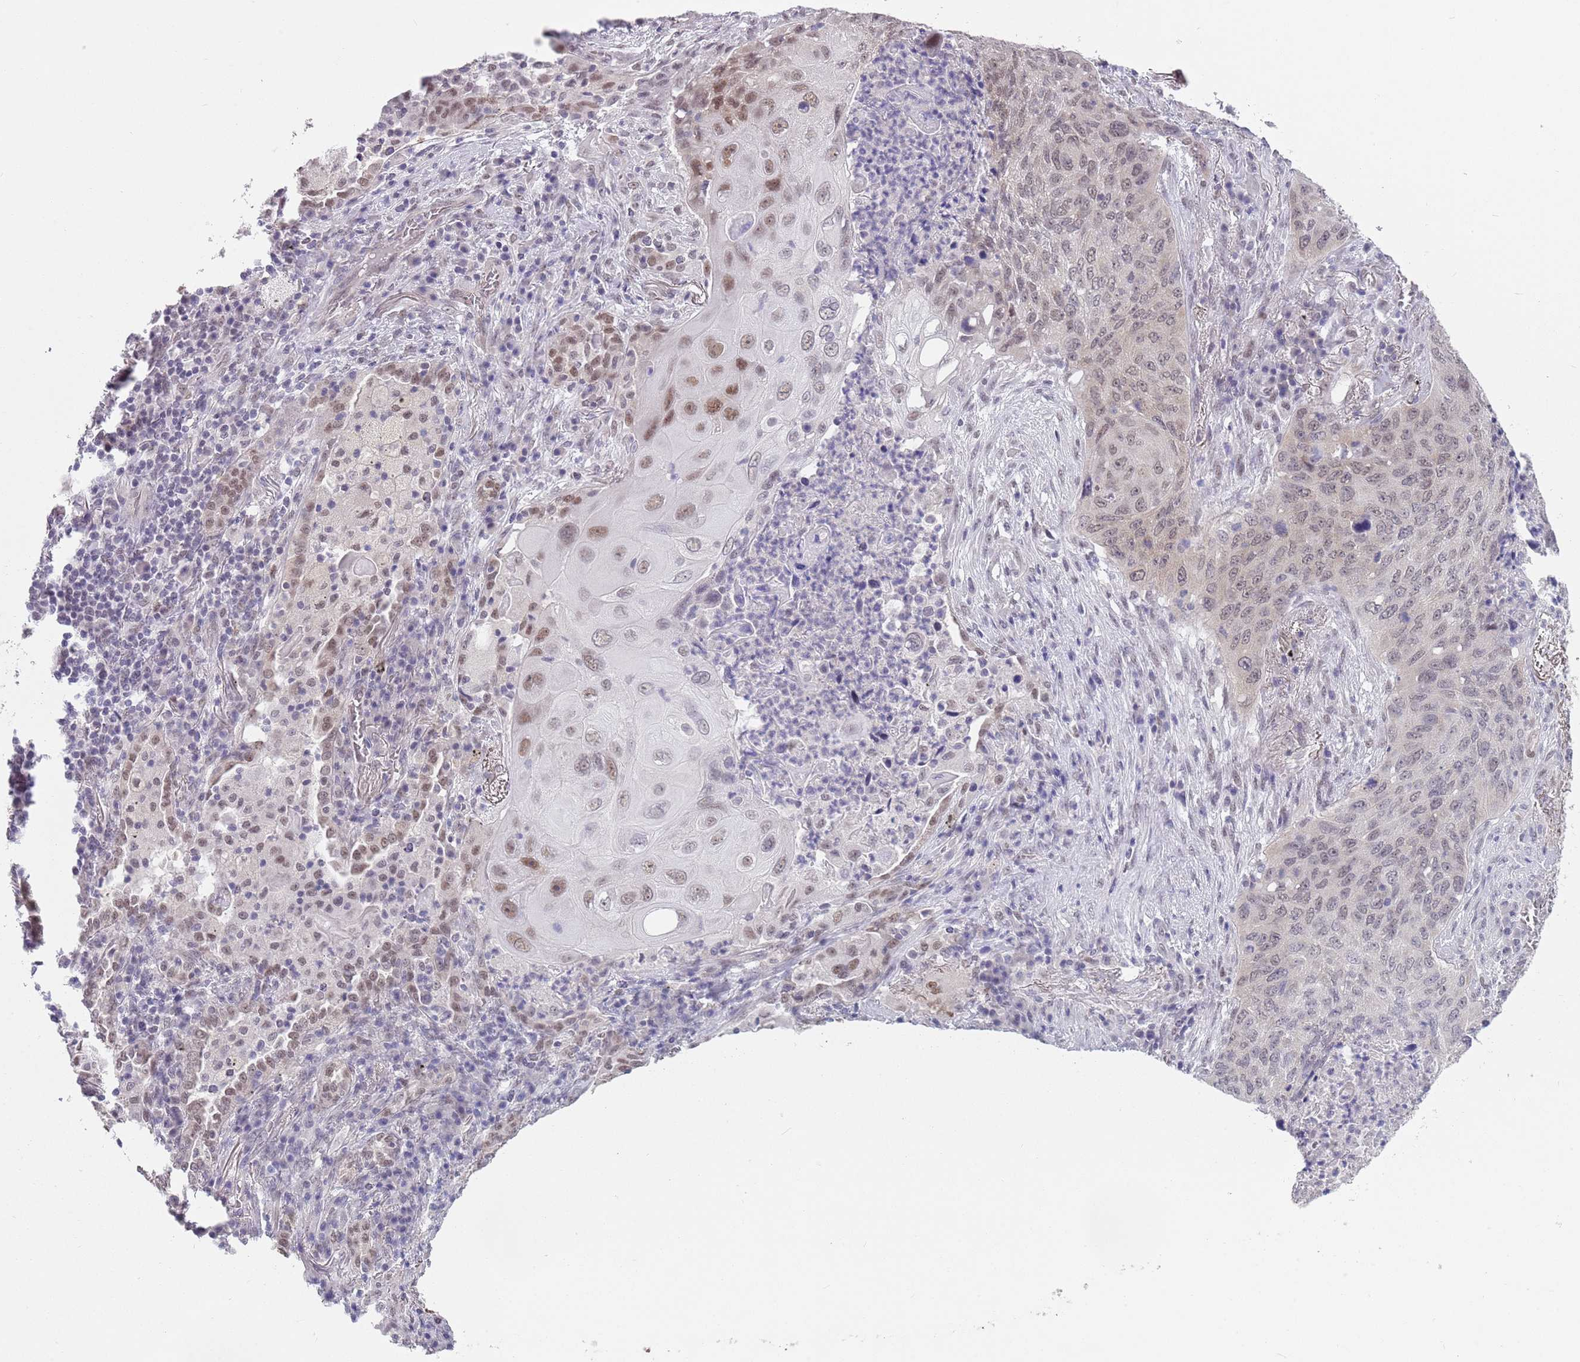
{"staining": {"intensity": "weak", "quantity": "25%-75%", "location": "nuclear"}, "tissue": "lung cancer", "cell_type": "Tumor cells", "image_type": "cancer", "snomed": [{"axis": "morphology", "description": "Squamous cell carcinoma, NOS"}, {"axis": "topography", "description": "Lung"}], "caption": "Lung cancer tissue reveals weak nuclear staining in about 25%-75% of tumor cells, visualized by immunohistochemistry. The staining is performed using DAB brown chromogen to label protein expression. The nuclei are counter-stained blue using hematoxylin.", "gene": "SEPHS2", "patient": {"sex": "female", "age": 63}}